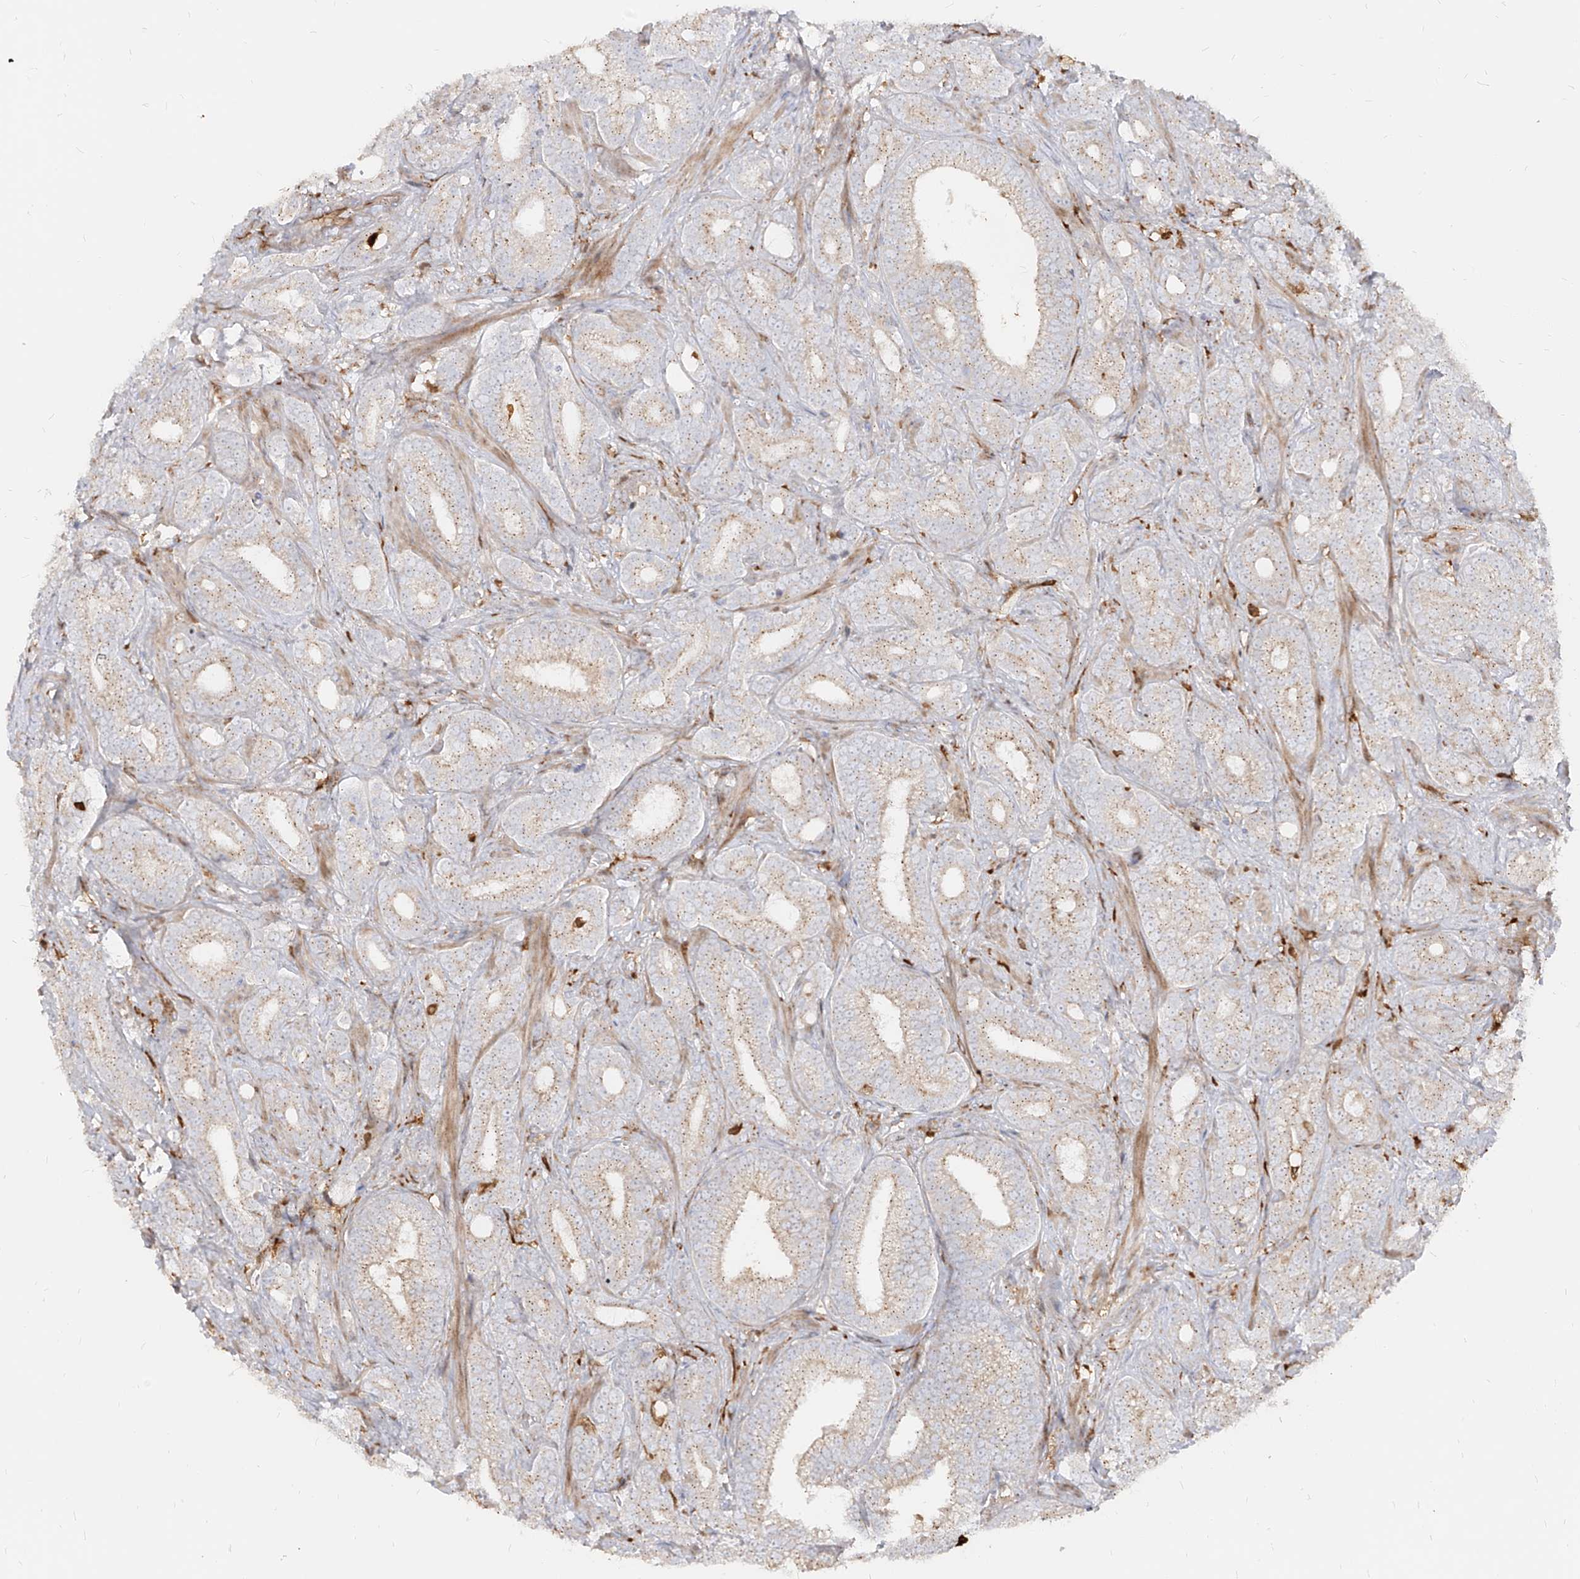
{"staining": {"intensity": "weak", "quantity": "25%-75%", "location": "cytoplasmic/membranous"}, "tissue": "prostate cancer", "cell_type": "Tumor cells", "image_type": "cancer", "snomed": [{"axis": "morphology", "description": "Adenocarcinoma, High grade"}, {"axis": "topography", "description": "Prostate and seminal vesicle, NOS"}], "caption": "This histopathology image displays immunohistochemistry (IHC) staining of prostate high-grade adenocarcinoma, with low weak cytoplasmic/membranous expression in about 25%-75% of tumor cells.", "gene": "KYNU", "patient": {"sex": "male", "age": 67}}